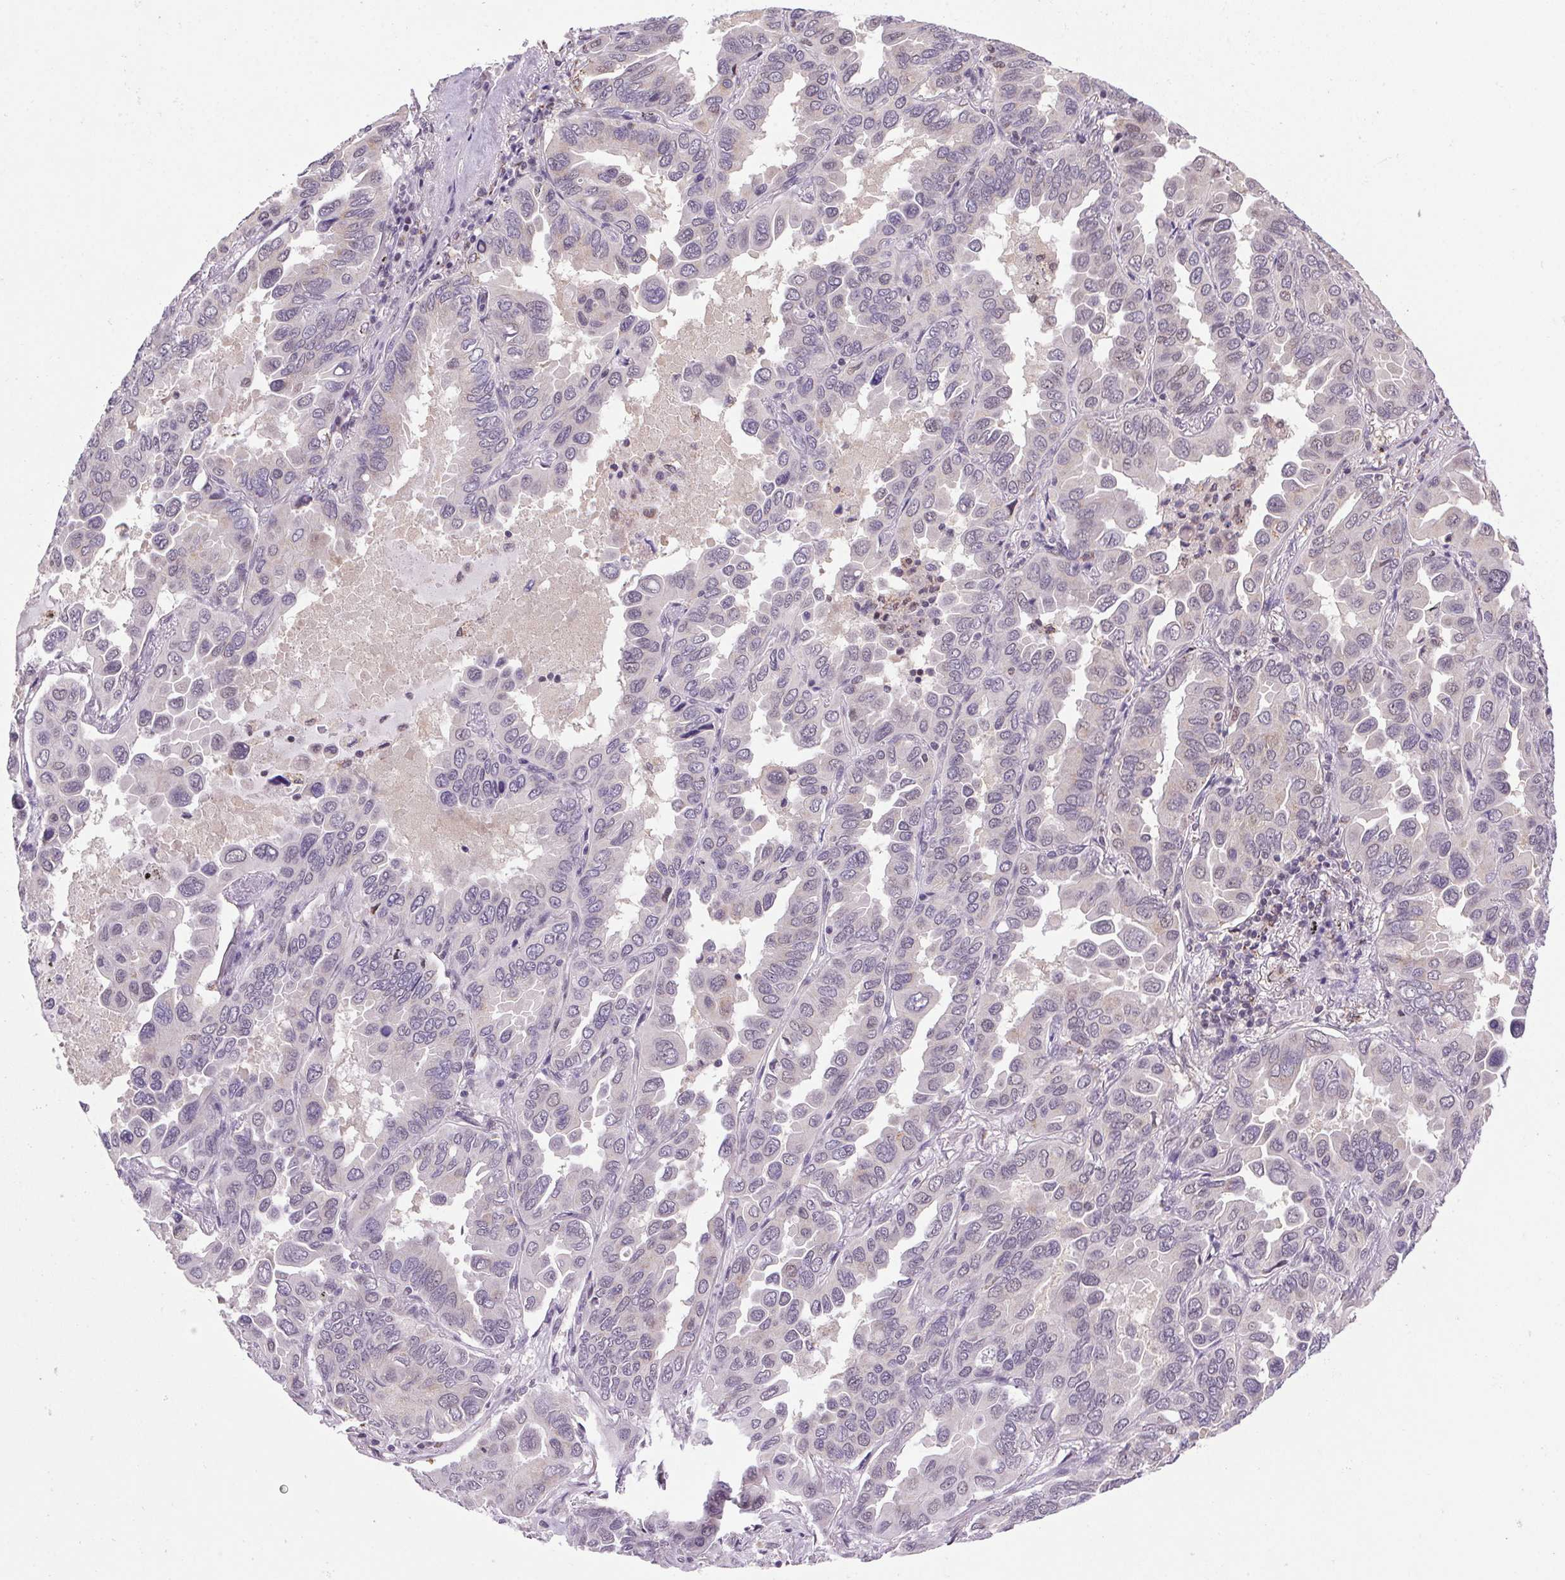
{"staining": {"intensity": "negative", "quantity": "none", "location": "none"}, "tissue": "lung cancer", "cell_type": "Tumor cells", "image_type": "cancer", "snomed": [{"axis": "morphology", "description": "Adenocarcinoma, NOS"}, {"axis": "topography", "description": "Lung"}], "caption": "High power microscopy micrograph of an immunohistochemistry histopathology image of lung cancer, revealing no significant staining in tumor cells.", "gene": "AKR1E2", "patient": {"sex": "male", "age": 64}}